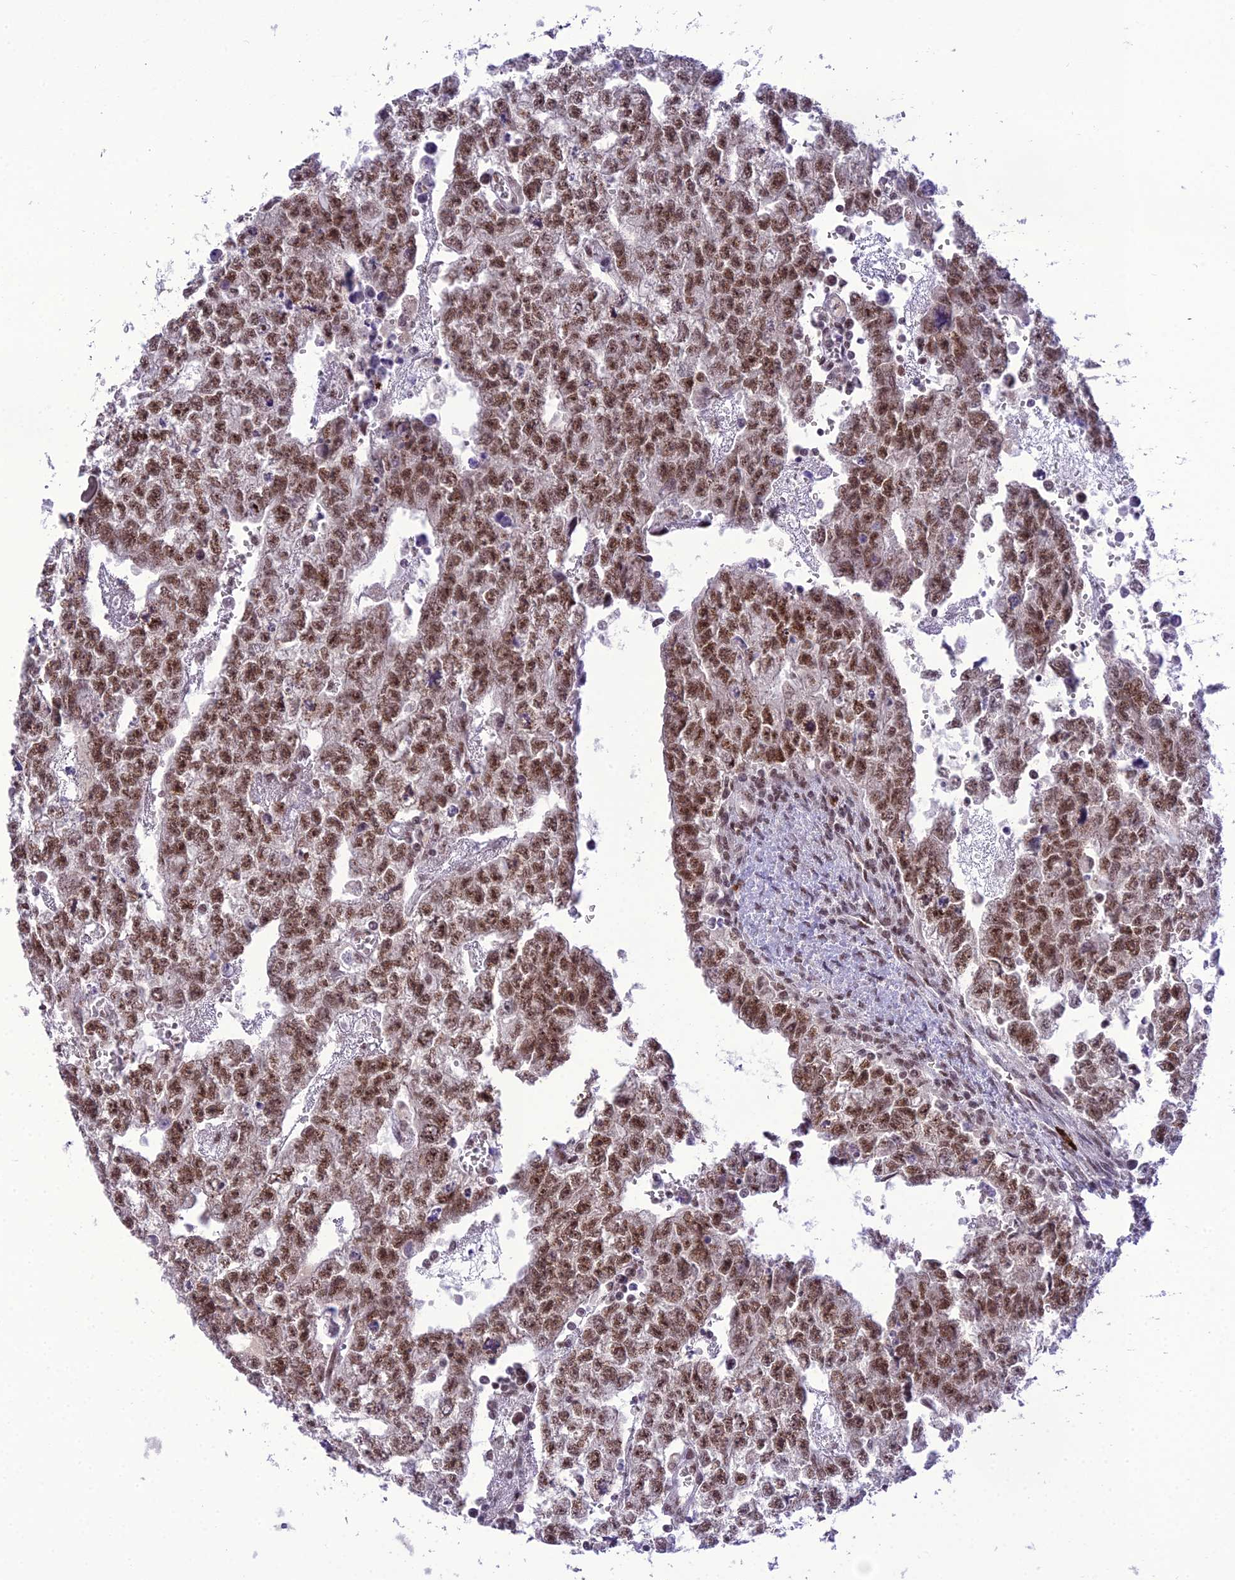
{"staining": {"intensity": "moderate", "quantity": ">75%", "location": "nuclear"}, "tissue": "testis cancer", "cell_type": "Tumor cells", "image_type": "cancer", "snomed": [{"axis": "morphology", "description": "Seminoma, NOS"}, {"axis": "morphology", "description": "Carcinoma, Embryonal, NOS"}, {"axis": "topography", "description": "Testis"}], "caption": "Immunohistochemistry (DAB) staining of testis embryonal carcinoma exhibits moderate nuclear protein expression in approximately >75% of tumor cells. Using DAB (brown) and hematoxylin (blue) stains, captured at high magnification using brightfield microscopy.", "gene": "SH3RF3", "patient": {"sex": "male", "age": 38}}